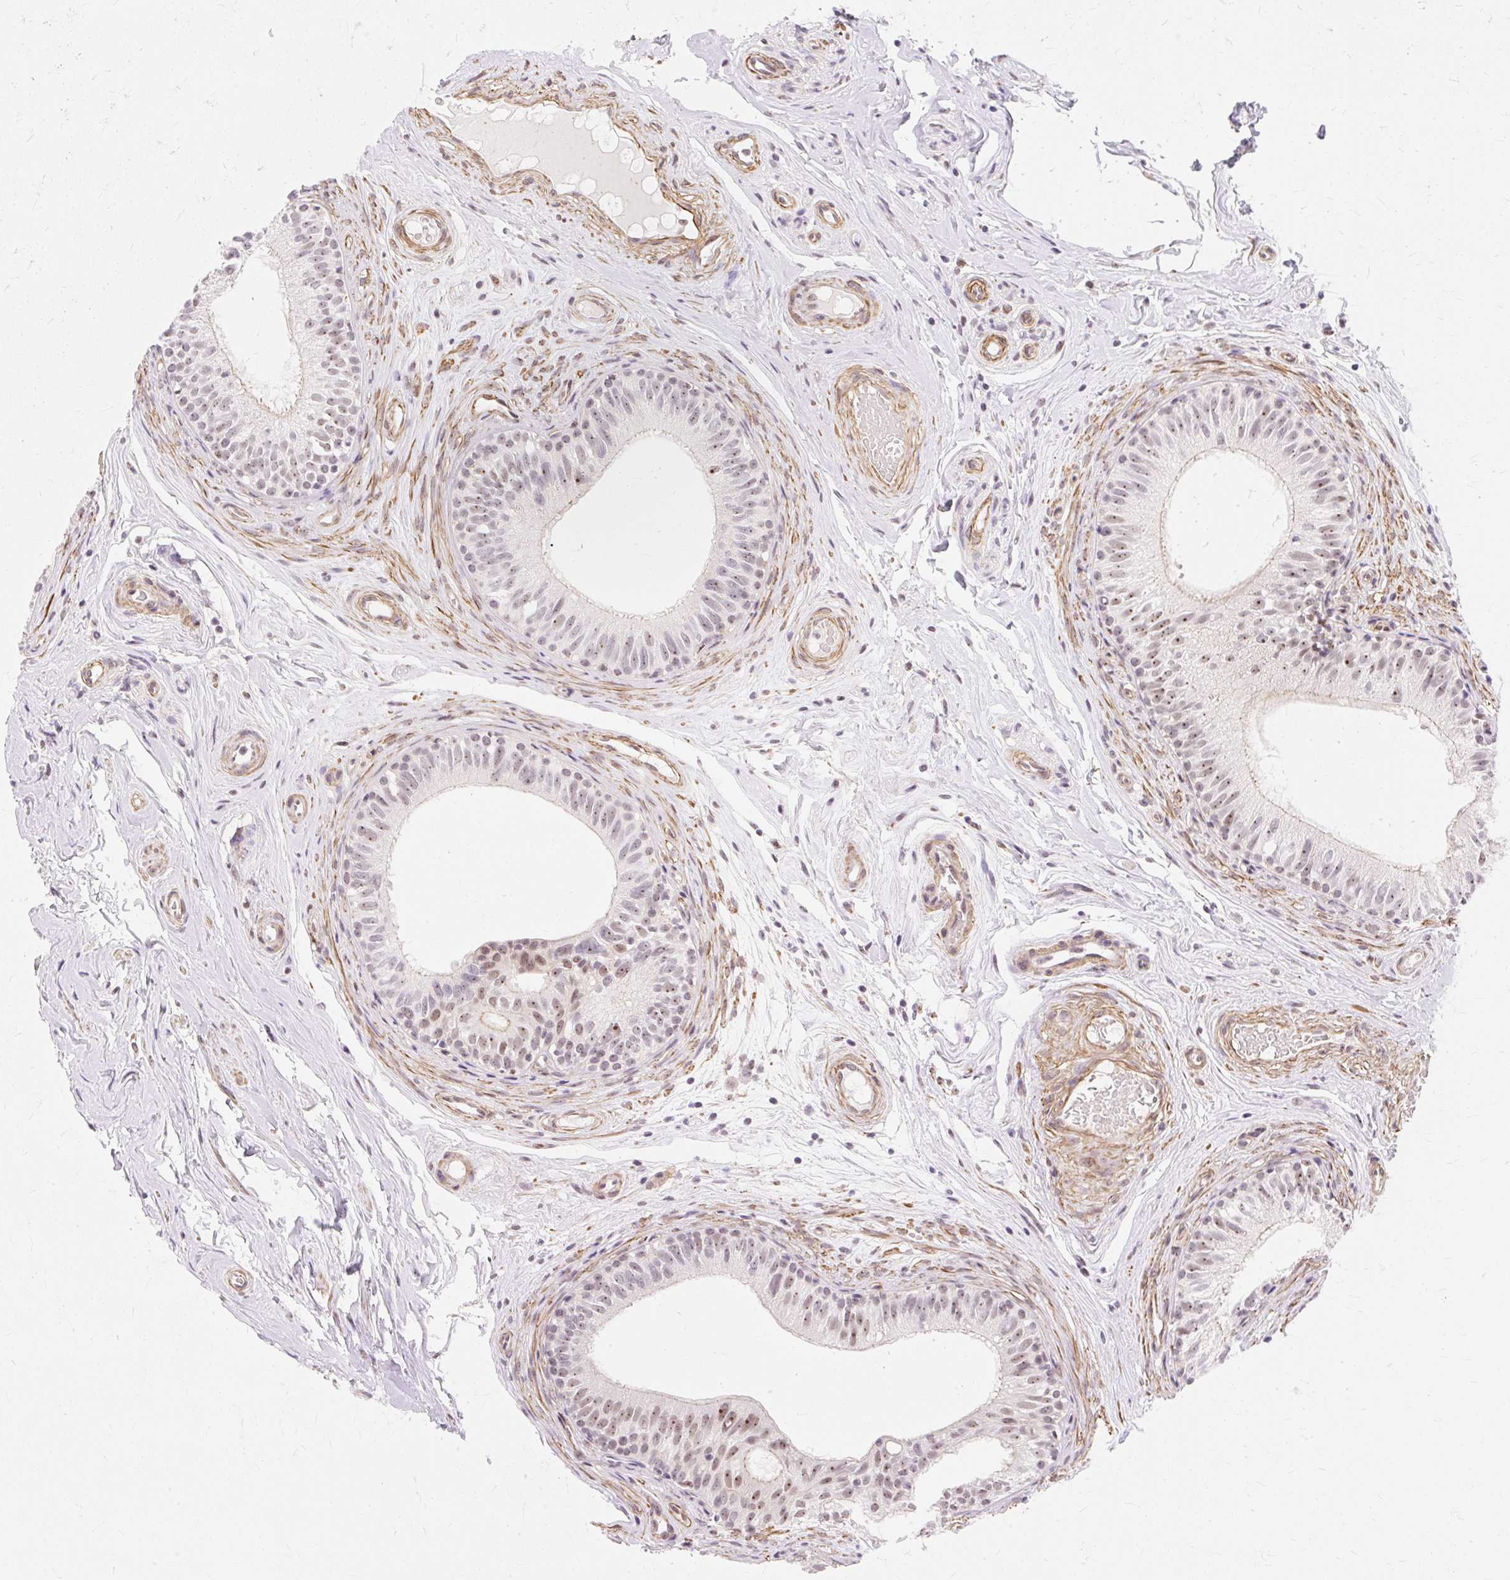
{"staining": {"intensity": "moderate", "quantity": "25%-75%", "location": "nuclear"}, "tissue": "epididymis", "cell_type": "Glandular cells", "image_type": "normal", "snomed": [{"axis": "morphology", "description": "Normal tissue, NOS"}, {"axis": "morphology", "description": "Seminoma, NOS"}, {"axis": "topography", "description": "Testis"}, {"axis": "topography", "description": "Epididymis"}], "caption": "Immunohistochemical staining of normal human epididymis exhibits medium levels of moderate nuclear positivity in approximately 25%-75% of glandular cells. (DAB (3,3'-diaminobenzidine) = brown stain, brightfield microscopy at high magnification).", "gene": "OBP2A", "patient": {"sex": "male", "age": 45}}